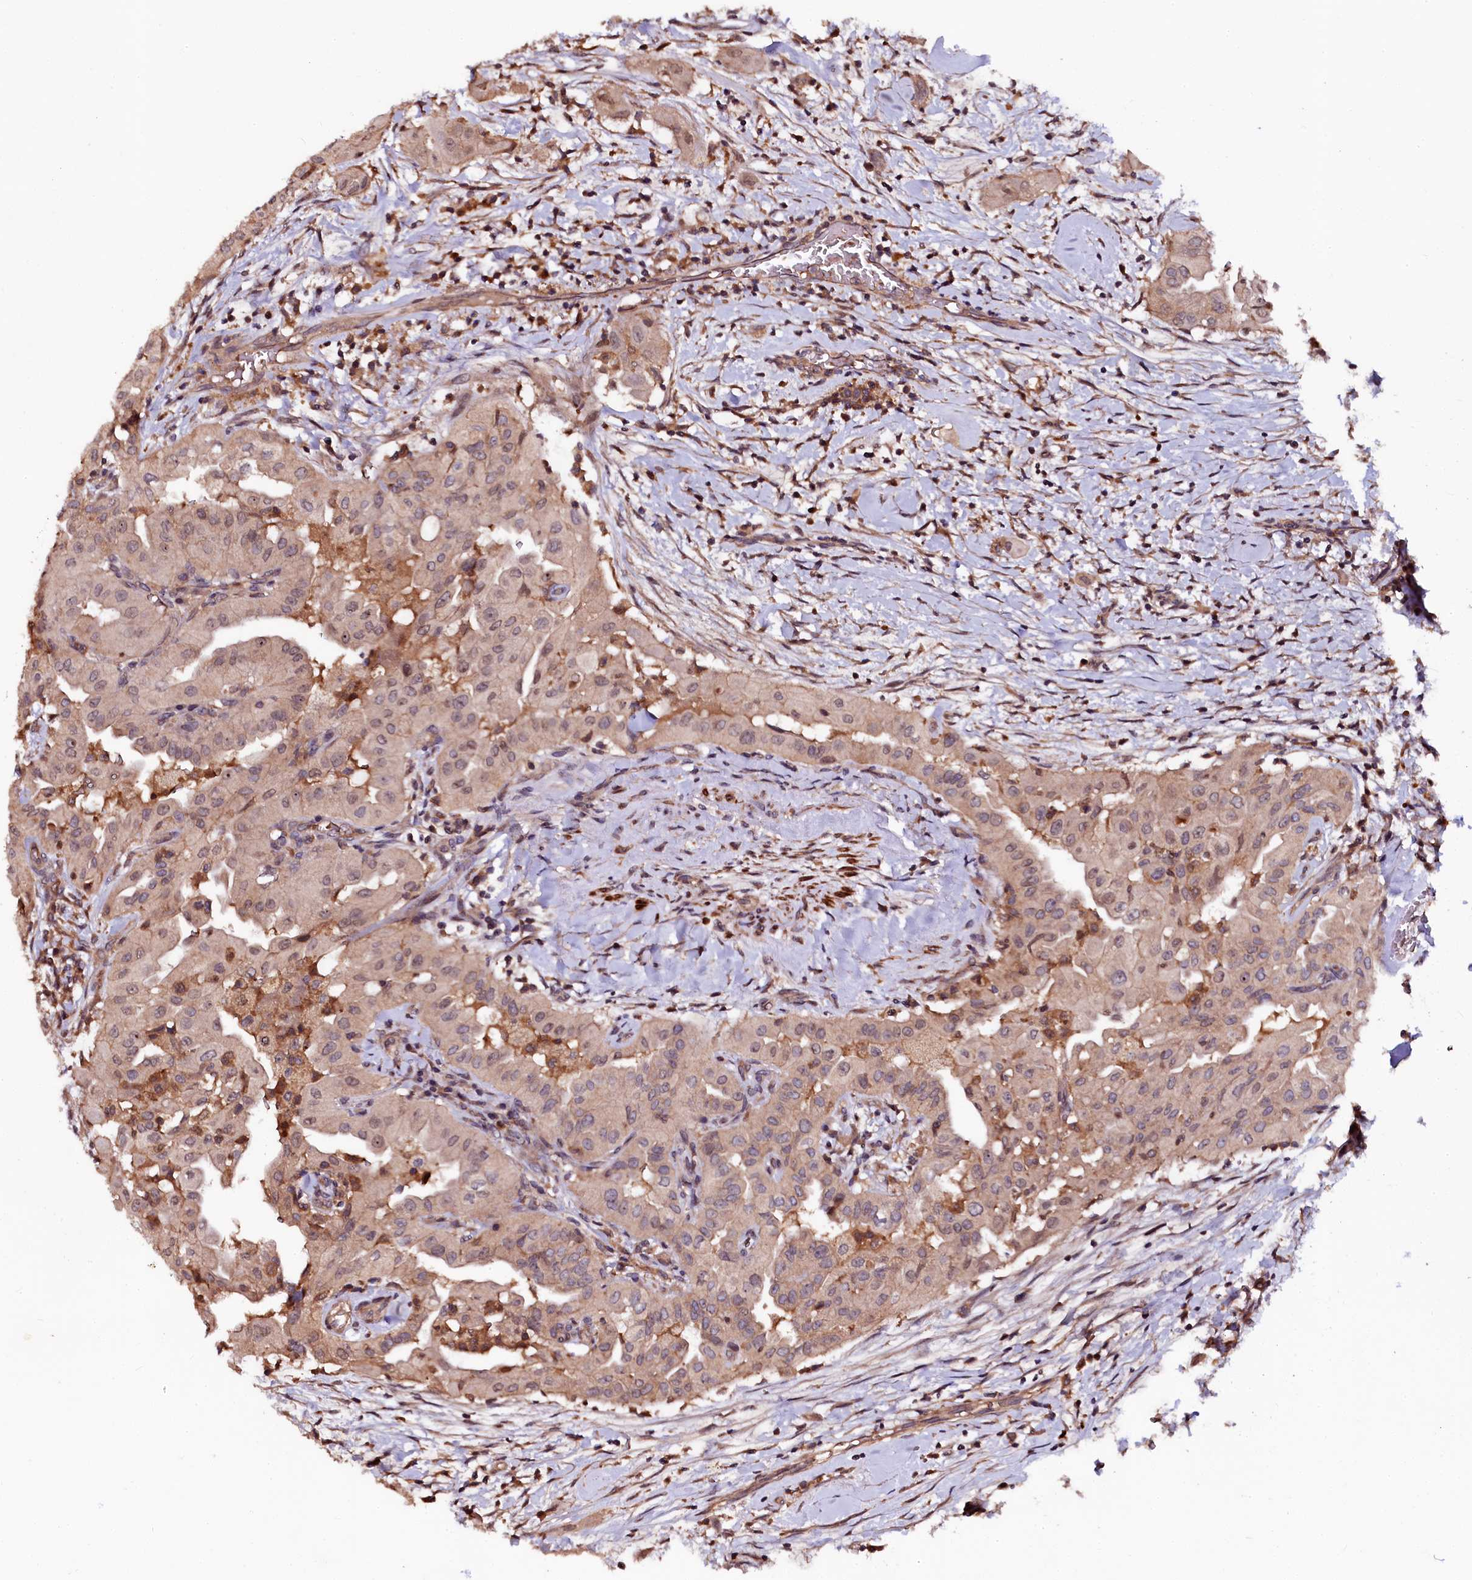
{"staining": {"intensity": "weak", "quantity": ">75%", "location": "cytoplasmic/membranous,nuclear"}, "tissue": "thyroid cancer", "cell_type": "Tumor cells", "image_type": "cancer", "snomed": [{"axis": "morphology", "description": "Papillary adenocarcinoma, NOS"}, {"axis": "topography", "description": "Thyroid gland"}], "caption": "Thyroid cancer (papillary adenocarcinoma) stained with a protein marker displays weak staining in tumor cells.", "gene": "N4BP1", "patient": {"sex": "female", "age": 59}}